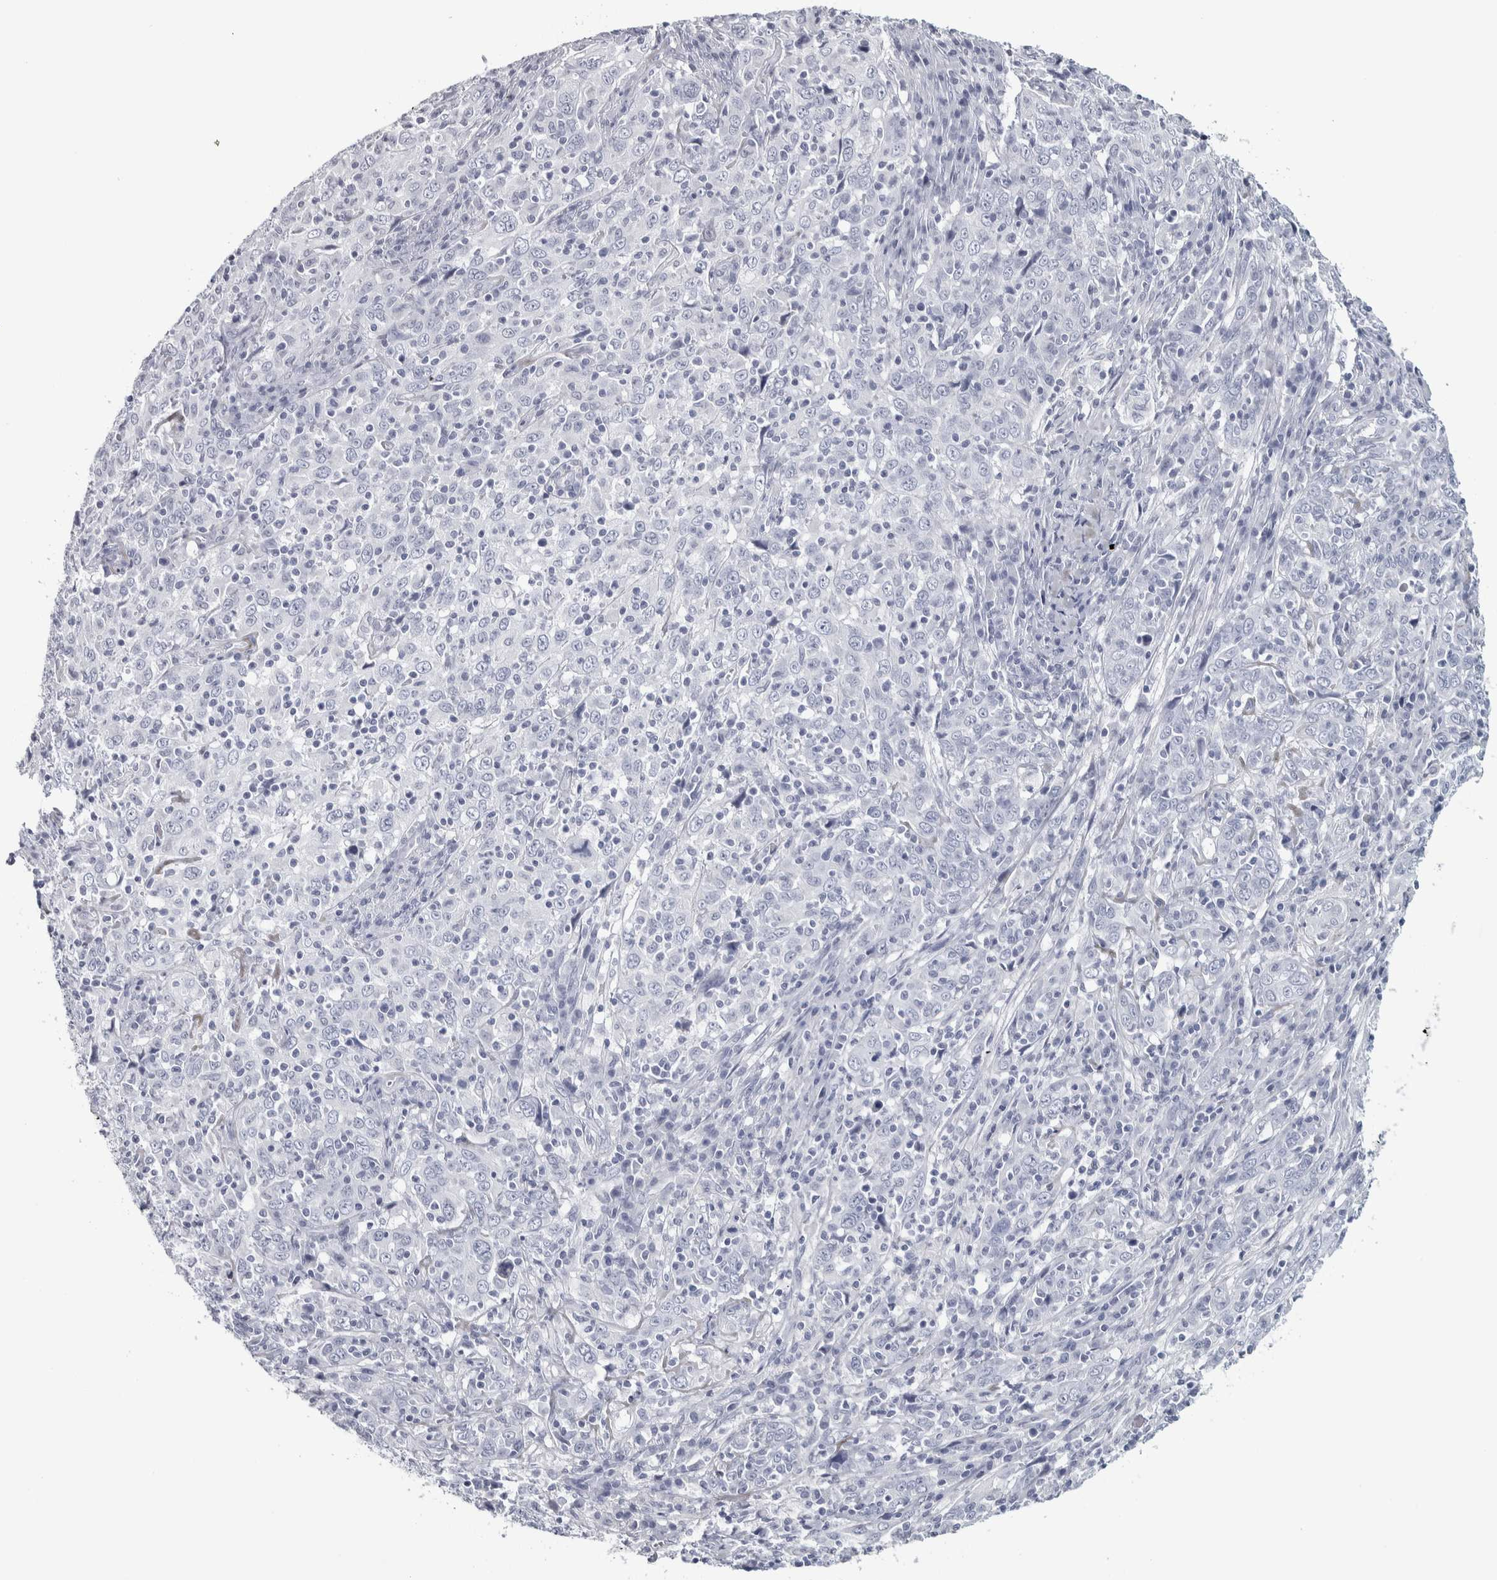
{"staining": {"intensity": "negative", "quantity": "none", "location": "none"}, "tissue": "cervical cancer", "cell_type": "Tumor cells", "image_type": "cancer", "snomed": [{"axis": "morphology", "description": "Squamous cell carcinoma, NOS"}, {"axis": "topography", "description": "Cervix"}], "caption": "Photomicrograph shows no protein staining in tumor cells of cervical squamous cell carcinoma tissue.", "gene": "NECAB1", "patient": {"sex": "female", "age": 46}}